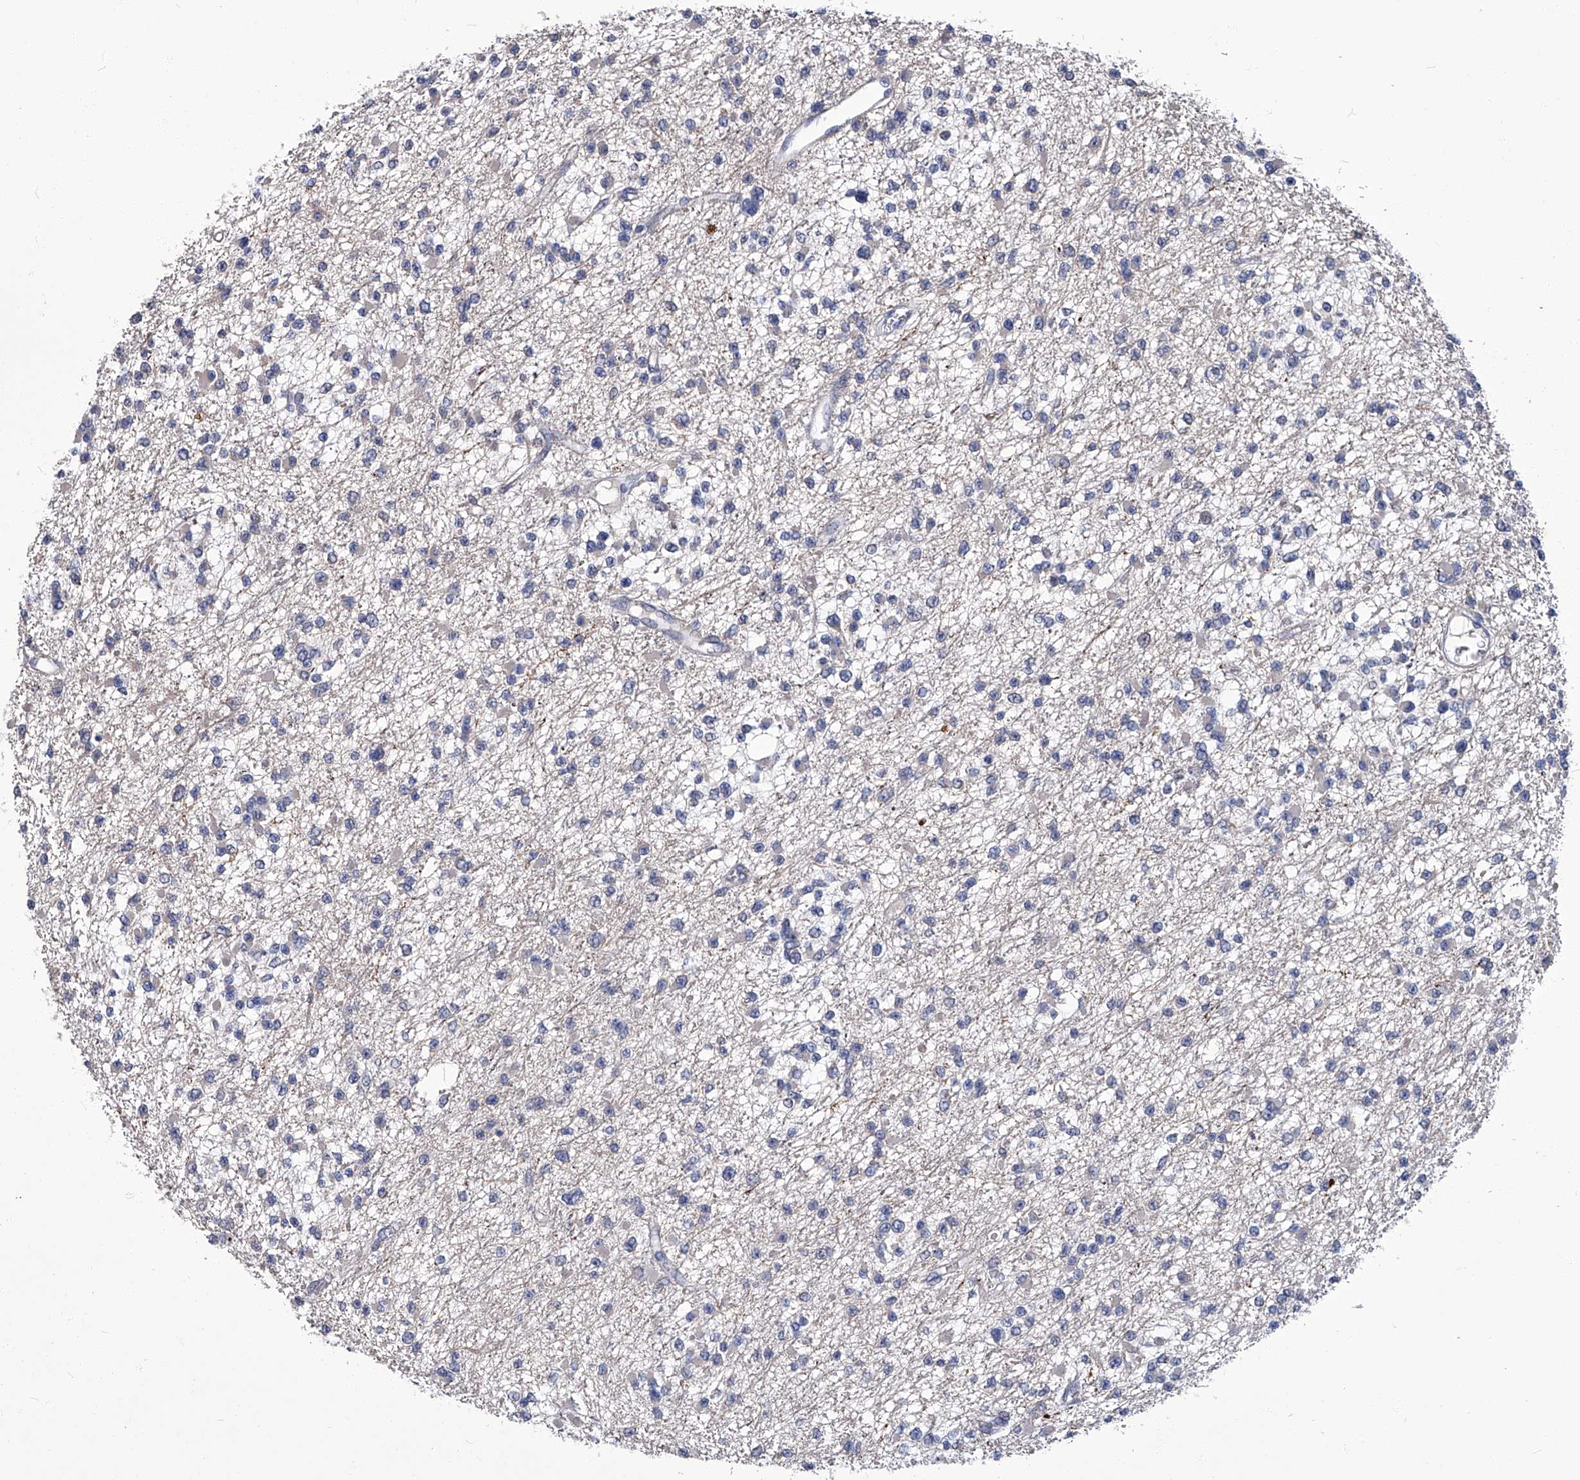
{"staining": {"intensity": "negative", "quantity": "none", "location": "none"}, "tissue": "glioma", "cell_type": "Tumor cells", "image_type": "cancer", "snomed": [{"axis": "morphology", "description": "Glioma, malignant, Low grade"}, {"axis": "topography", "description": "Brain"}], "caption": "DAB (3,3'-diaminobenzidine) immunohistochemical staining of glioma shows no significant staining in tumor cells. The staining is performed using DAB (3,3'-diaminobenzidine) brown chromogen with nuclei counter-stained in using hematoxylin.", "gene": "TGFBR1", "patient": {"sex": "female", "age": 22}}